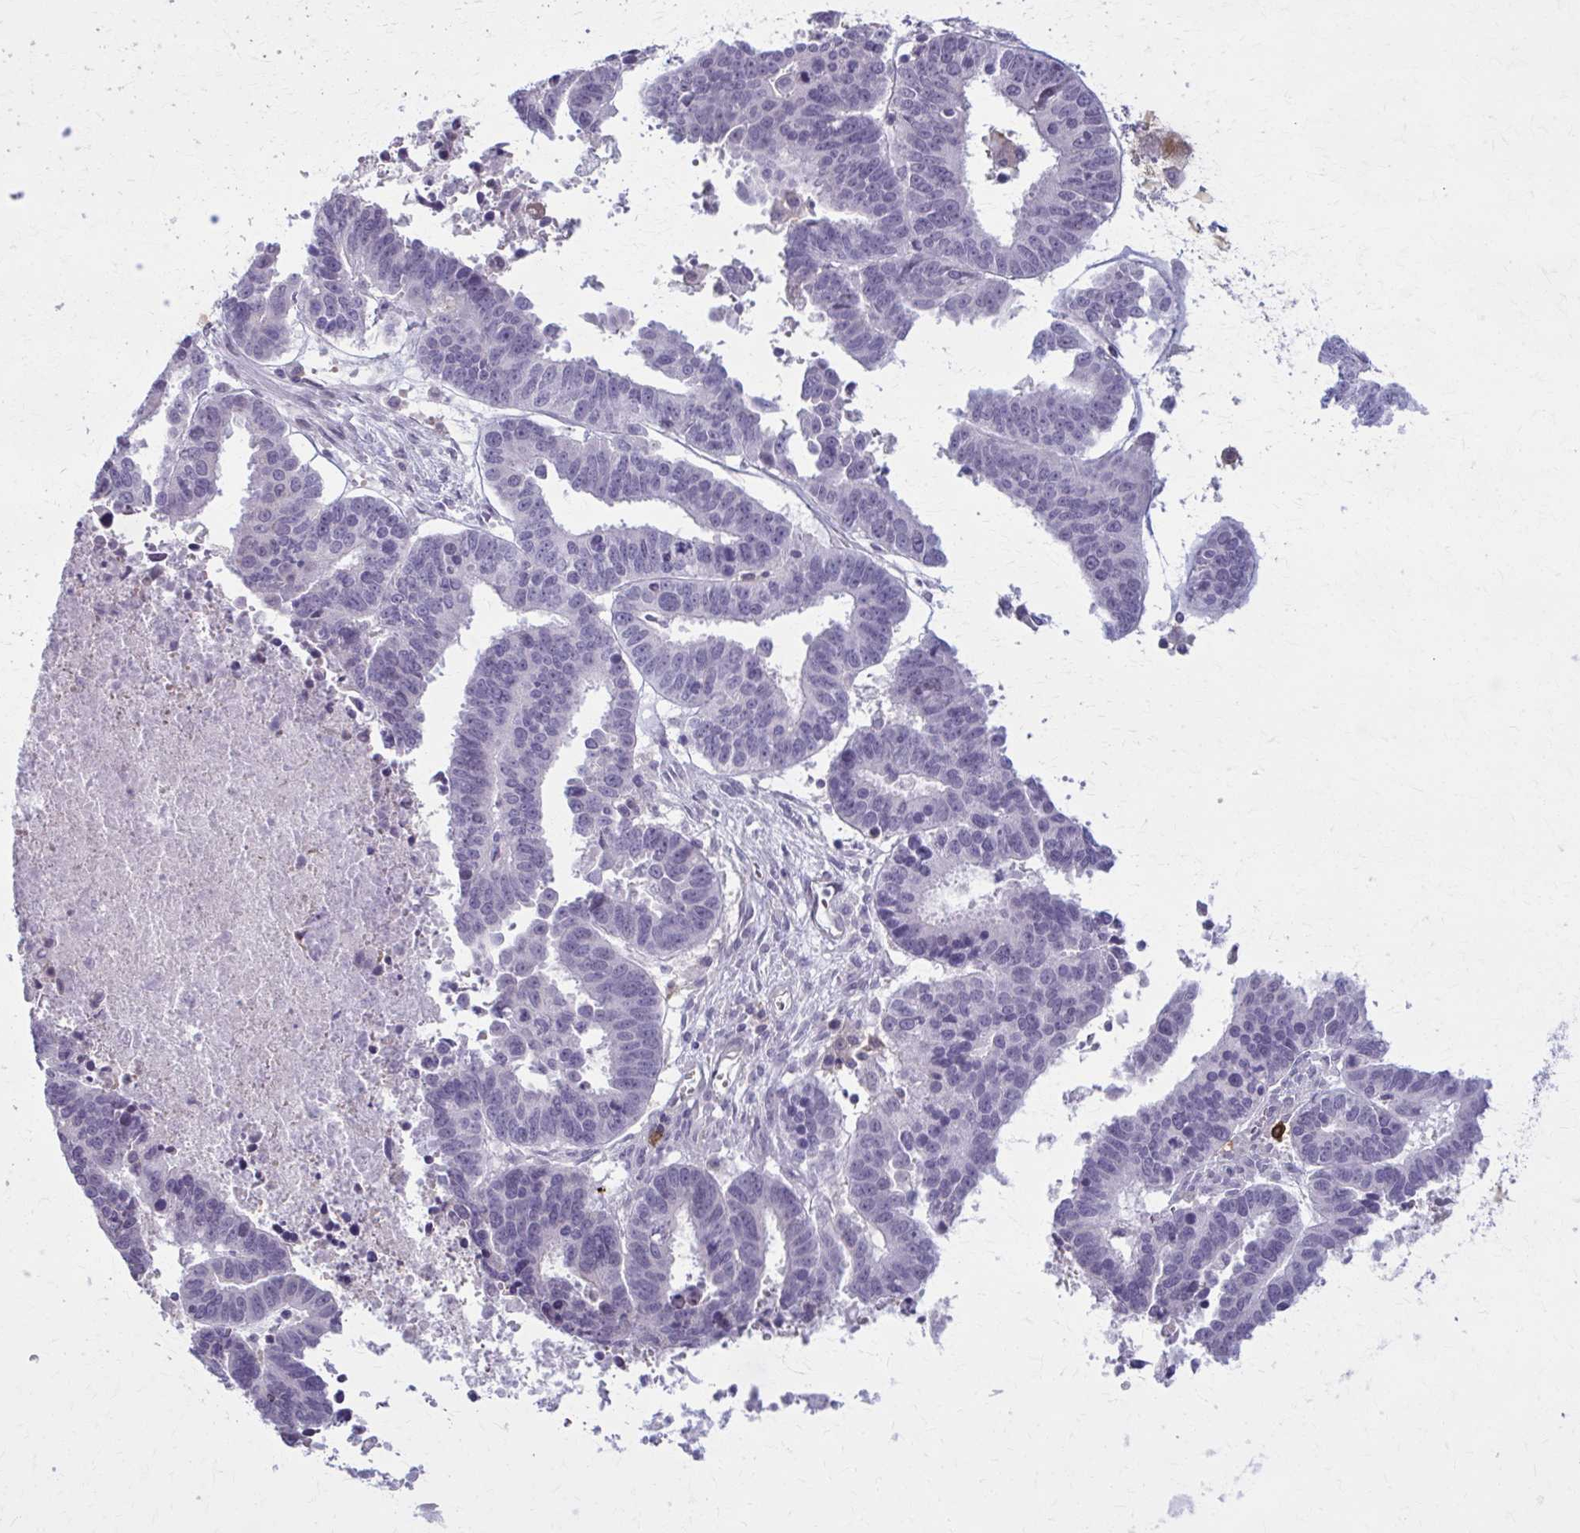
{"staining": {"intensity": "negative", "quantity": "none", "location": "none"}, "tissue": "ovarian cancer", "cell_type": "Tumor cells", "image_type": "cancer", "snomed": [{"axis": "morphology", "description": "Carcinoma, endometroid"}, {"axis": "morphology", "description": "Cystadenocarcinoma, serous, NOS"}, {"axis": "topography", "description": "Ovary"}], "caption": "Protein analysis of ovarian cancer reveals no significant positivity in tumor cells. Nuclei are stained in blue.", "gene": "CD38", "patient": {"sex": "female", "age": 45}}